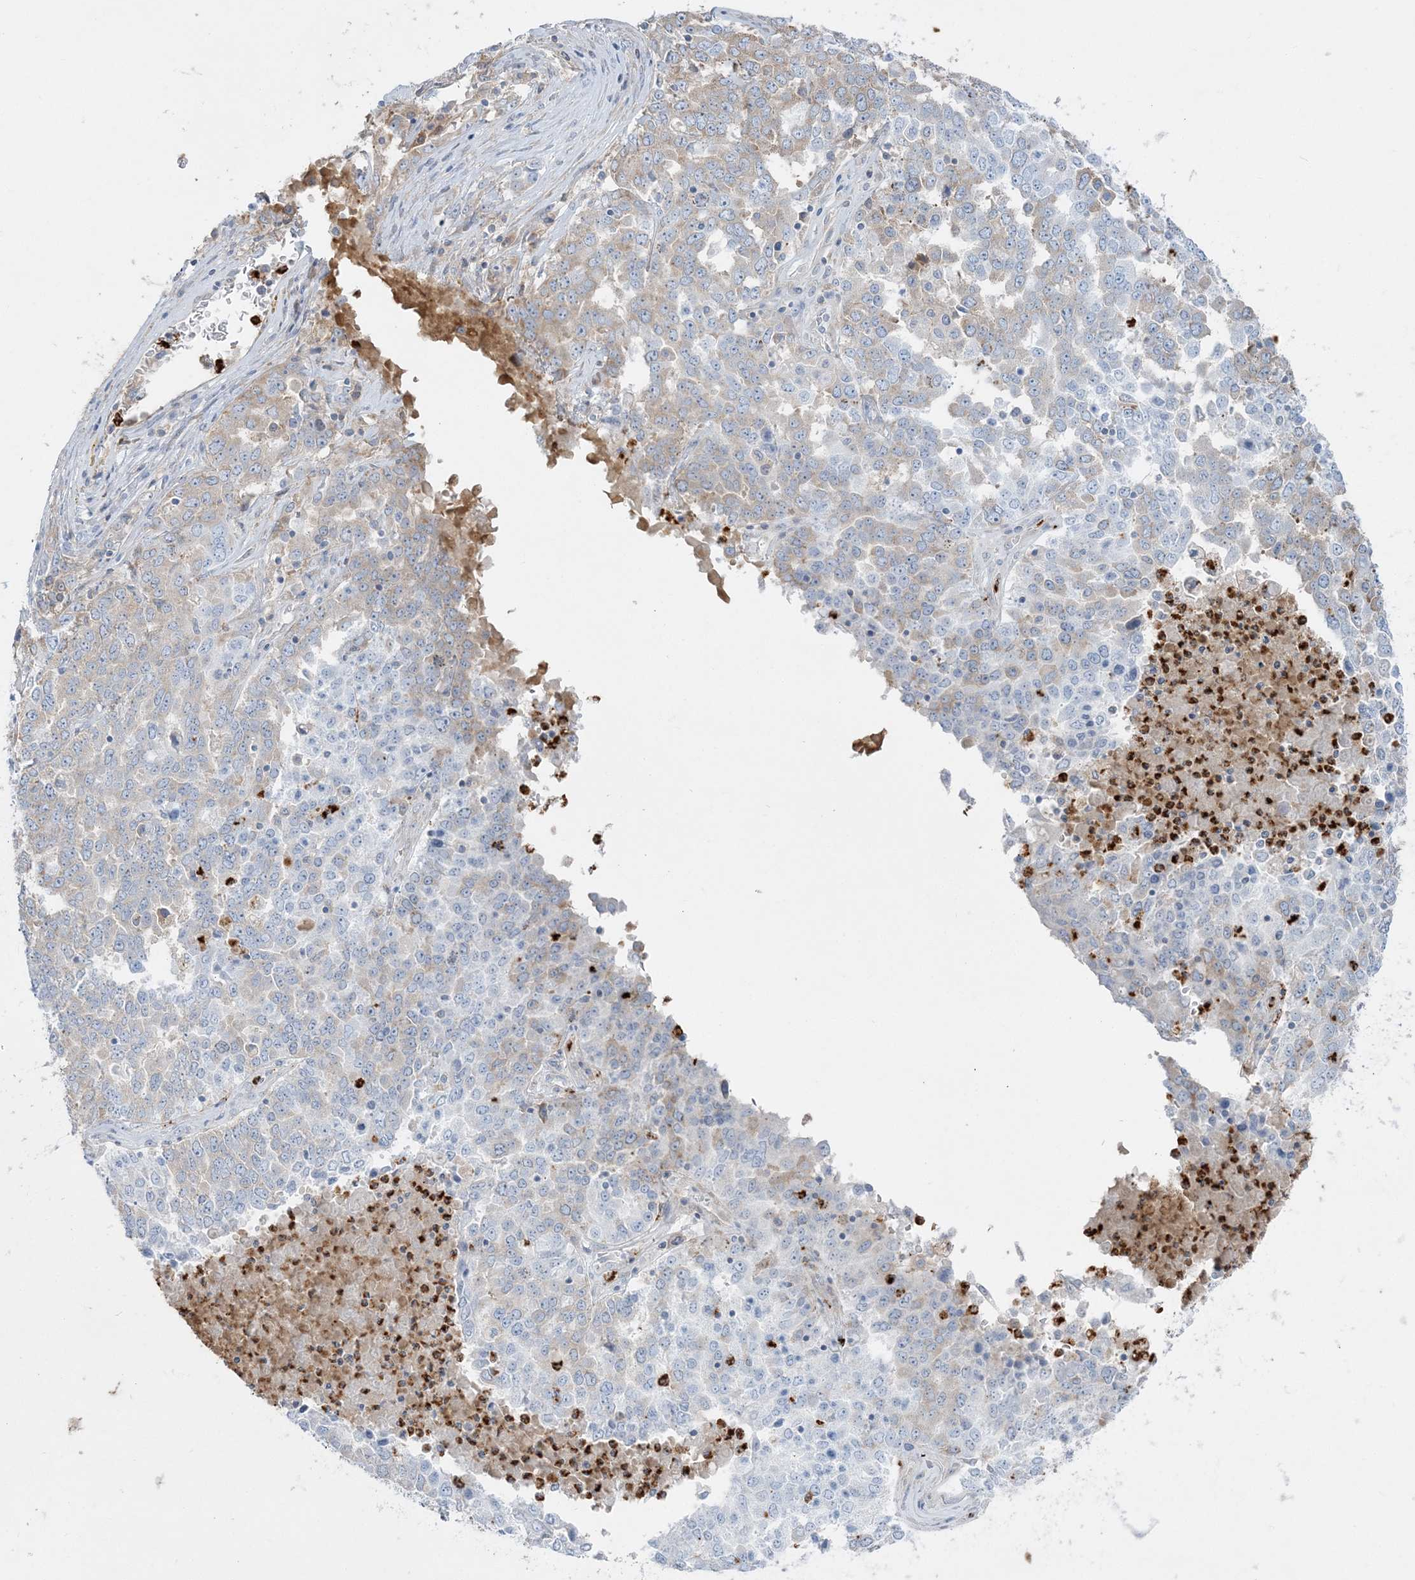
{"staining": {"intensity": "weak", "quantity": "<25%", "location": "cytoplasmic/membranous"}, "tissue": "ovarian cancer", "cell_type": "Tumor cells", "image_type": "cancer", "snomed": [{"axis": "morphology", "description": "Carcinoma, endometroid"}, {"axis": "topography", "description": "Ovary"}], "caption": "Immunohistochemistry histopathology image of human endometroid carcinoma (ovarian) stained for a protein (brown), which exhibits no expression in tumor cells. (Brightfield microscopy of DAB (3,3'-diaminobenzidine) immunohistochemistry at high magnification).", "gene": "CCNJ", "patient": {"sex": "female", "age": 62}}